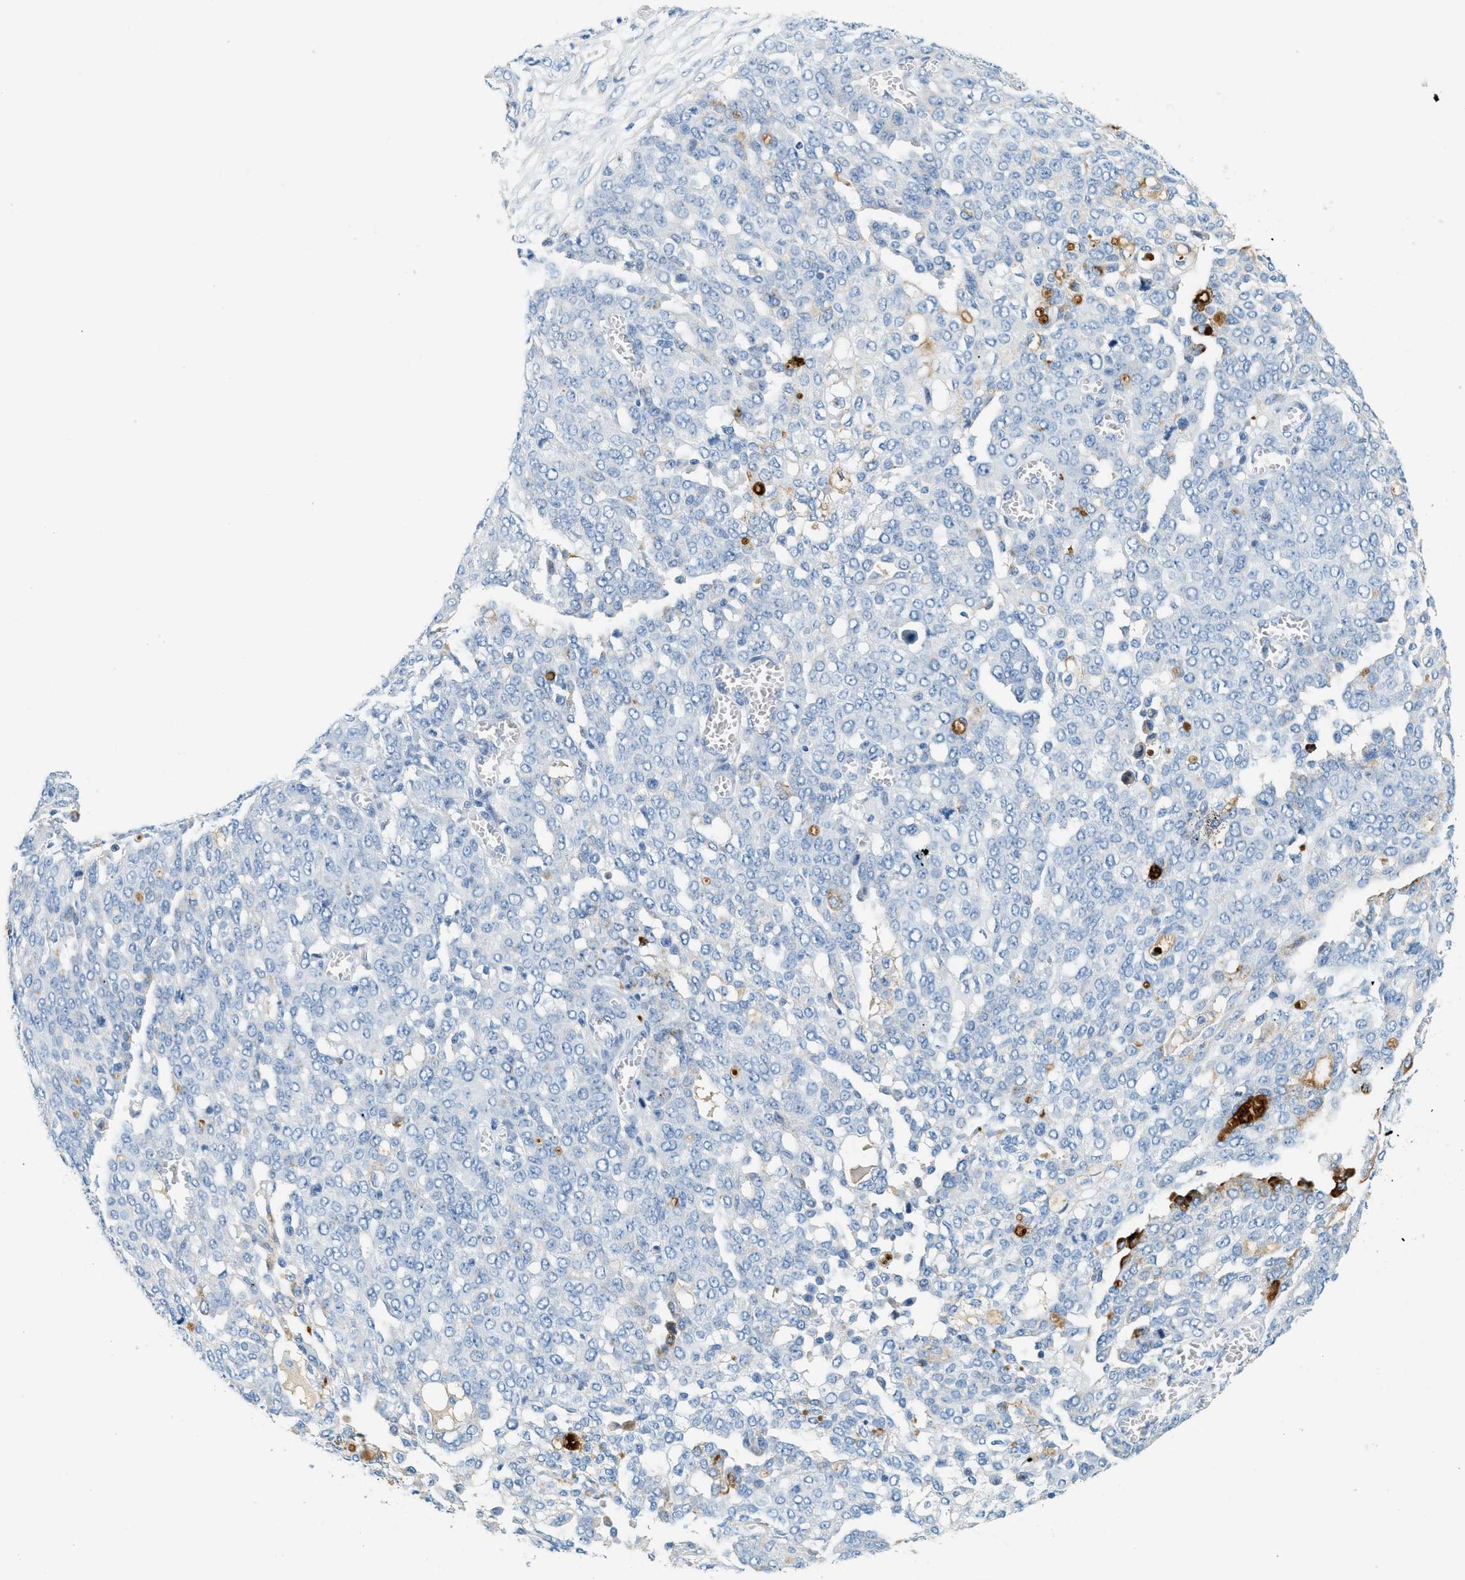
{"staining": {"intensity": "negative", "quantity": "none", "location": "none"}, "tissue": "ovarian cancer", "cell_type": "Tumor cells", "image_type": "cancer", "snomed": [{"axis": "morphology", "description": "Cystadenocarcinoma, serous, NOS"}, {"axis": "topography", "description": "Soft tissue"}, {"axis": "topography", "description": "Ovary"}], "caption": "The immunohistochemistry (IHC) histopathology image has no significant staining in tumor cells of ovarian cancer (serous cystadenocarcinoma) tissue.", "gene": "LCN2", "patient": {"sex": "female", "age": 57}}